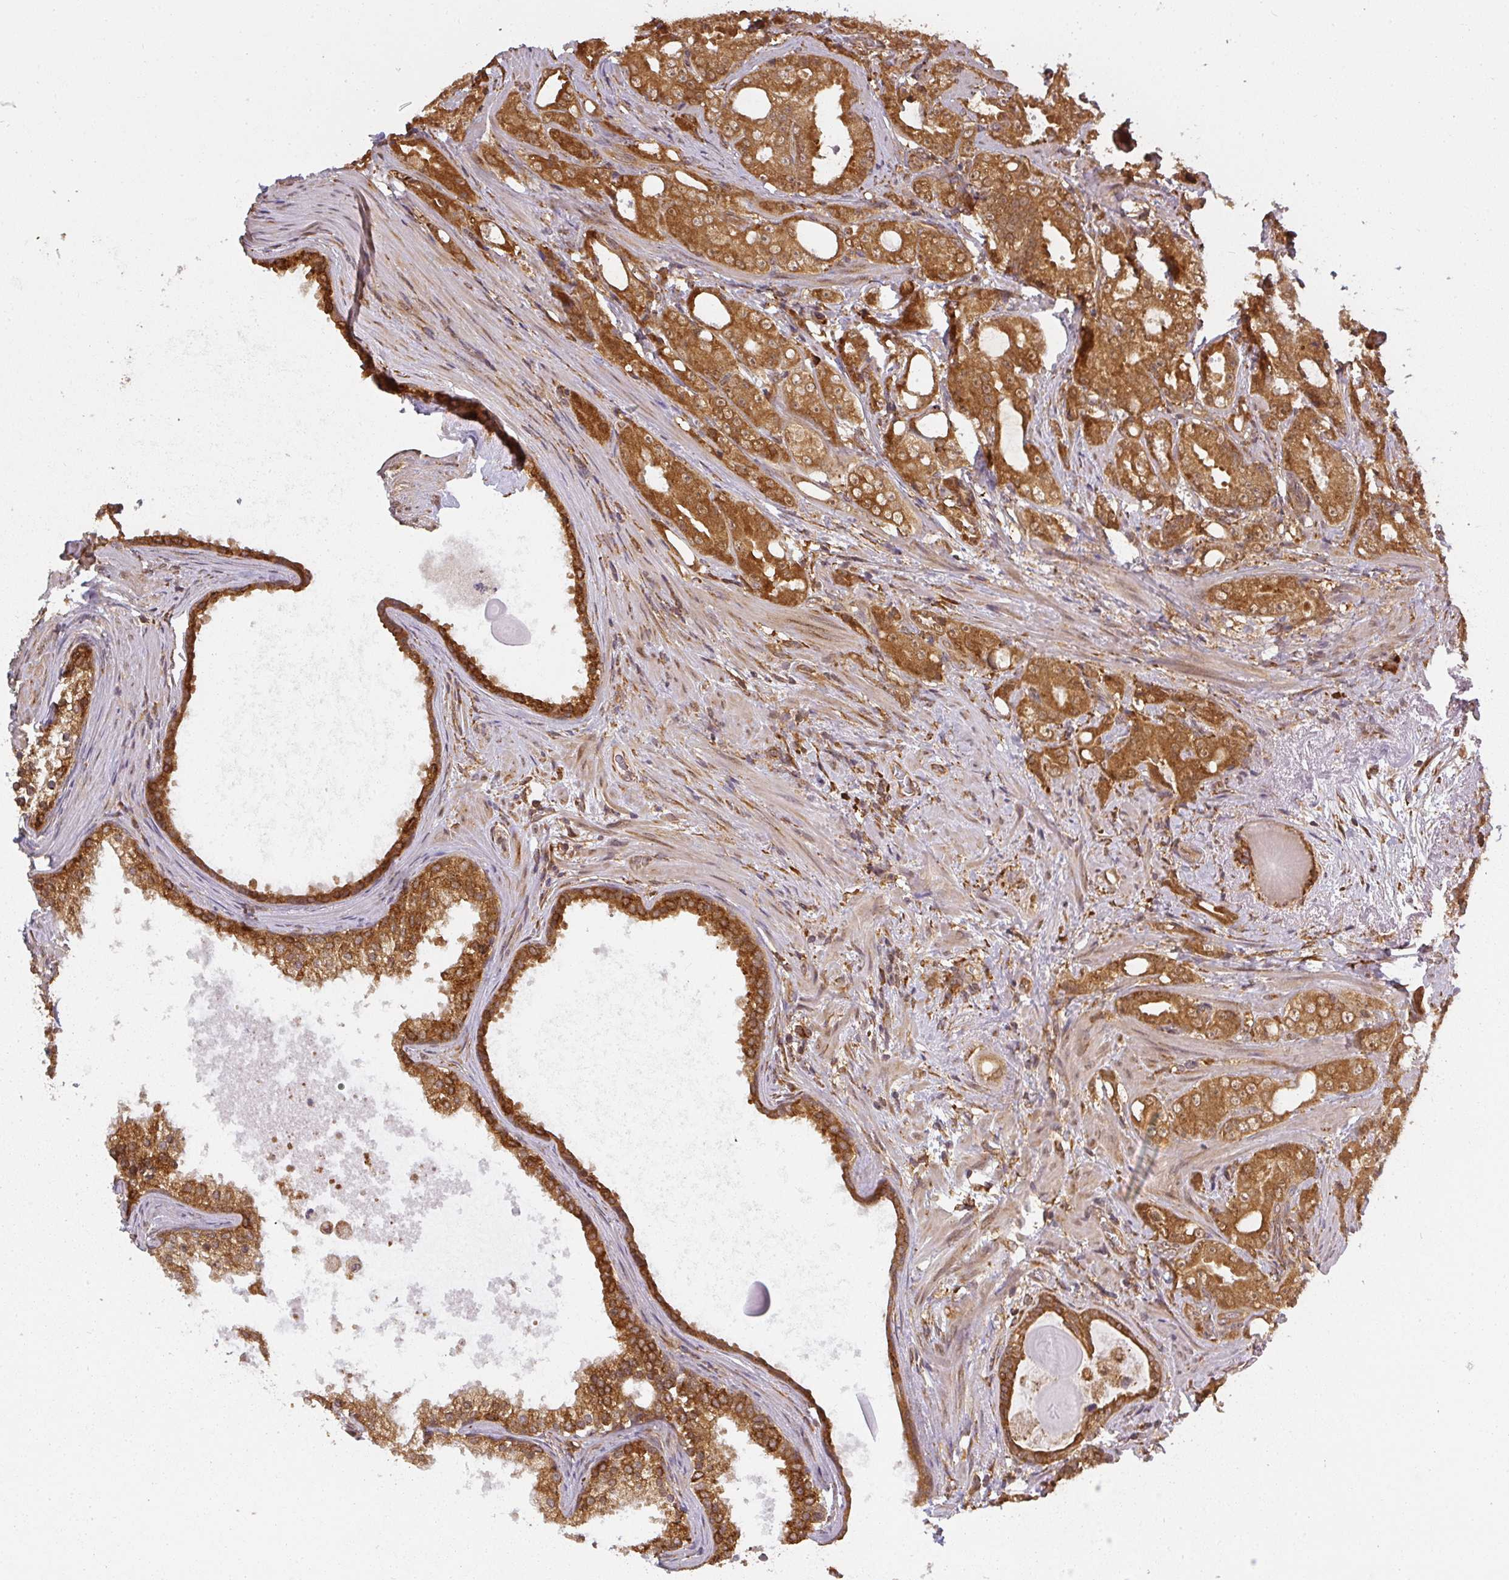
{"staining": {"intensity": "strong", "quantity": ">75%", "location": "cytoplasmic/membranous"}, "tissue": "prostate cancer", "cell_type": "Tumor cells", "image_type": "cancer", "snomed": [{"axis": "morphology", "description": "Adenocarcinoma, High grade"}, {"axis": "topography", "description": "Prostate"}], "caption": "A brown stain labels strong cytoplasmic/membranous positivity of a protein in prostate cancer (adenocarcinoma (high-grade)) tumor cells.", "gene": "PPP6R3", "patient": {"sex": "male", "age": 69}}